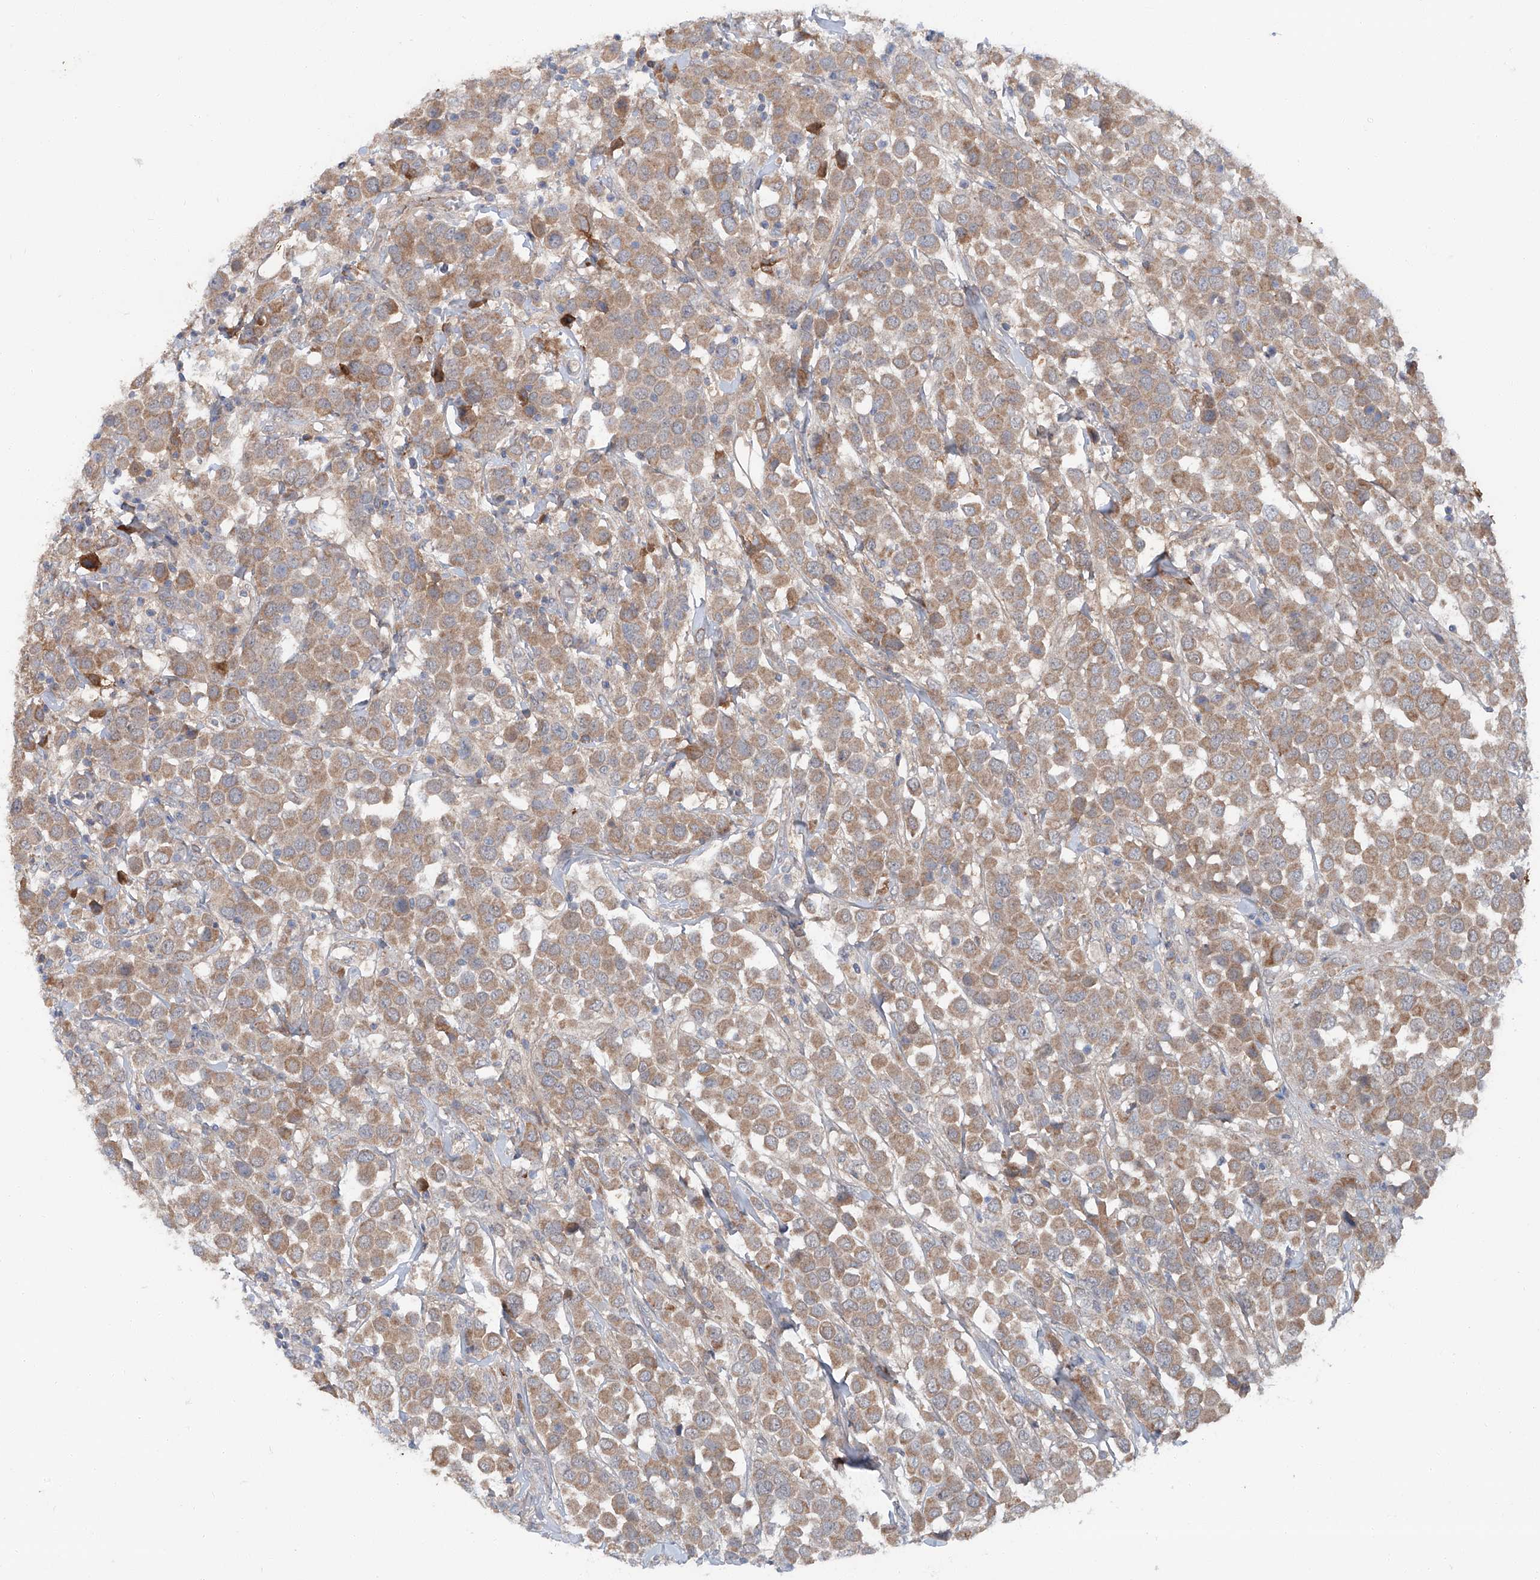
{"staining": {"intensity": "moderate", "quantity": ">75%", "location": "cytoplasmic/membranous"}, "tissue": "breast cancer", "cell_type": "Tumor cells", "image_type": "cancer", "snomed": [{"axis": "morphology", "description": "Duct carcinoma"}, {"axis": "topography", "description": "Breast"}], "caption": "Breast infiltrating ductal carcinoma stained with DAB immunohistochemistry (IHC) displays medium levels of moderate cytoplasmic/membranous expression in approximately >75% of tumor cells.", "gene": "SIX4", "patient": {"sex": "female", "age": 61}}